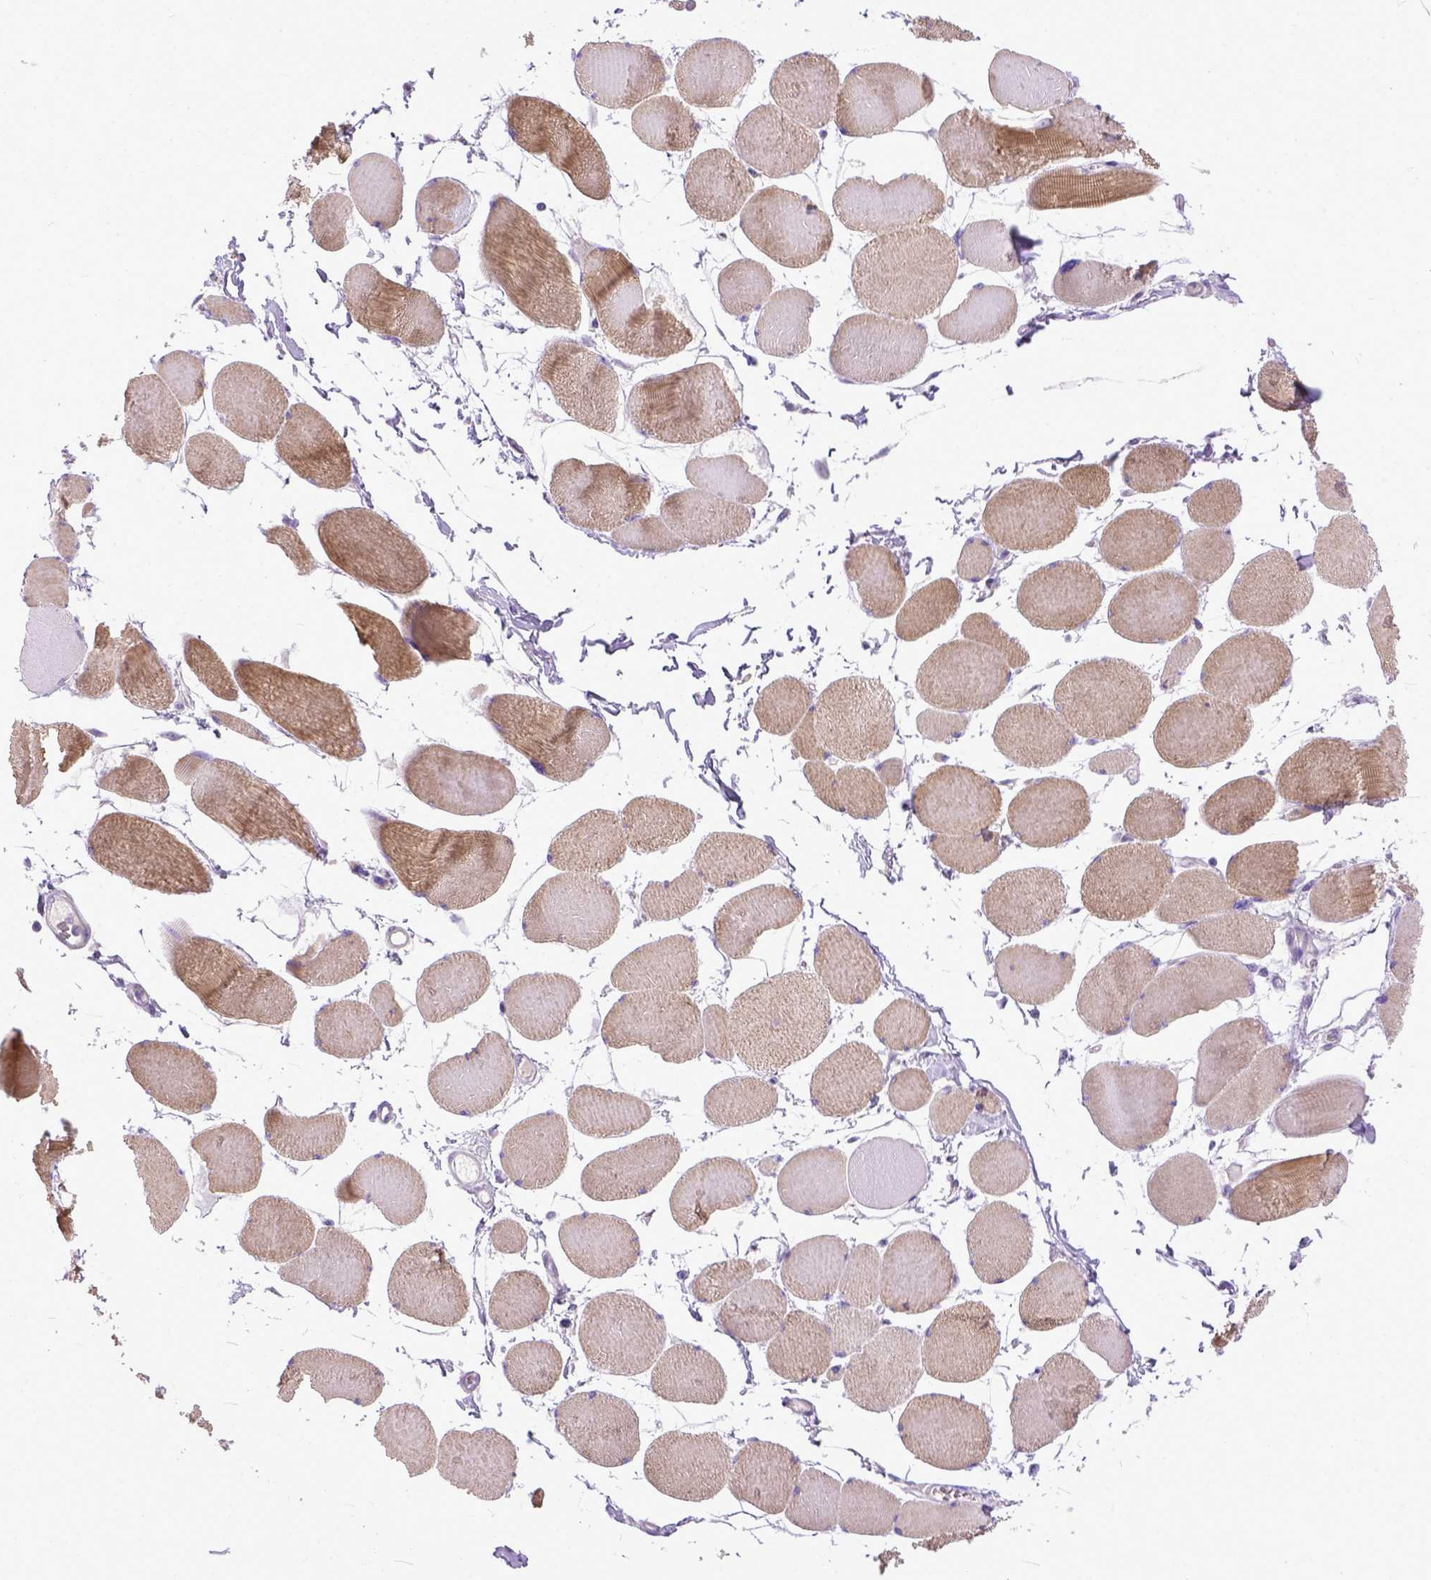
{"staining": {"intensity": "weak", "quantity": ">75%", "location": "cytoplasmic/membranous"}, "tissue": "skeletal muscle", "cell_type": "Myocytes", "image_type": "normal", "snomed": [{"axis": "morphology", "description": "Normal tissue, NOS"}, {"axis": "topography", "description": "Skeletal muscle"}], "caption": "High-magnification brightfield microscopy of benign skeletal muscle stained with DAB (brown) and counterstained with hematoxylin (blue). myocytes exhibit weak cytoplasmic/membranous positivity is seen in approximately>75% of cells. Using DAB (3,3'-diaminobenzidine) (brown) and hematoxylin (blue) stains, captured at high magnification using brightfield microscopy.", "gene": "PLK5", "patient": {"sex": "female", "age": 75}}